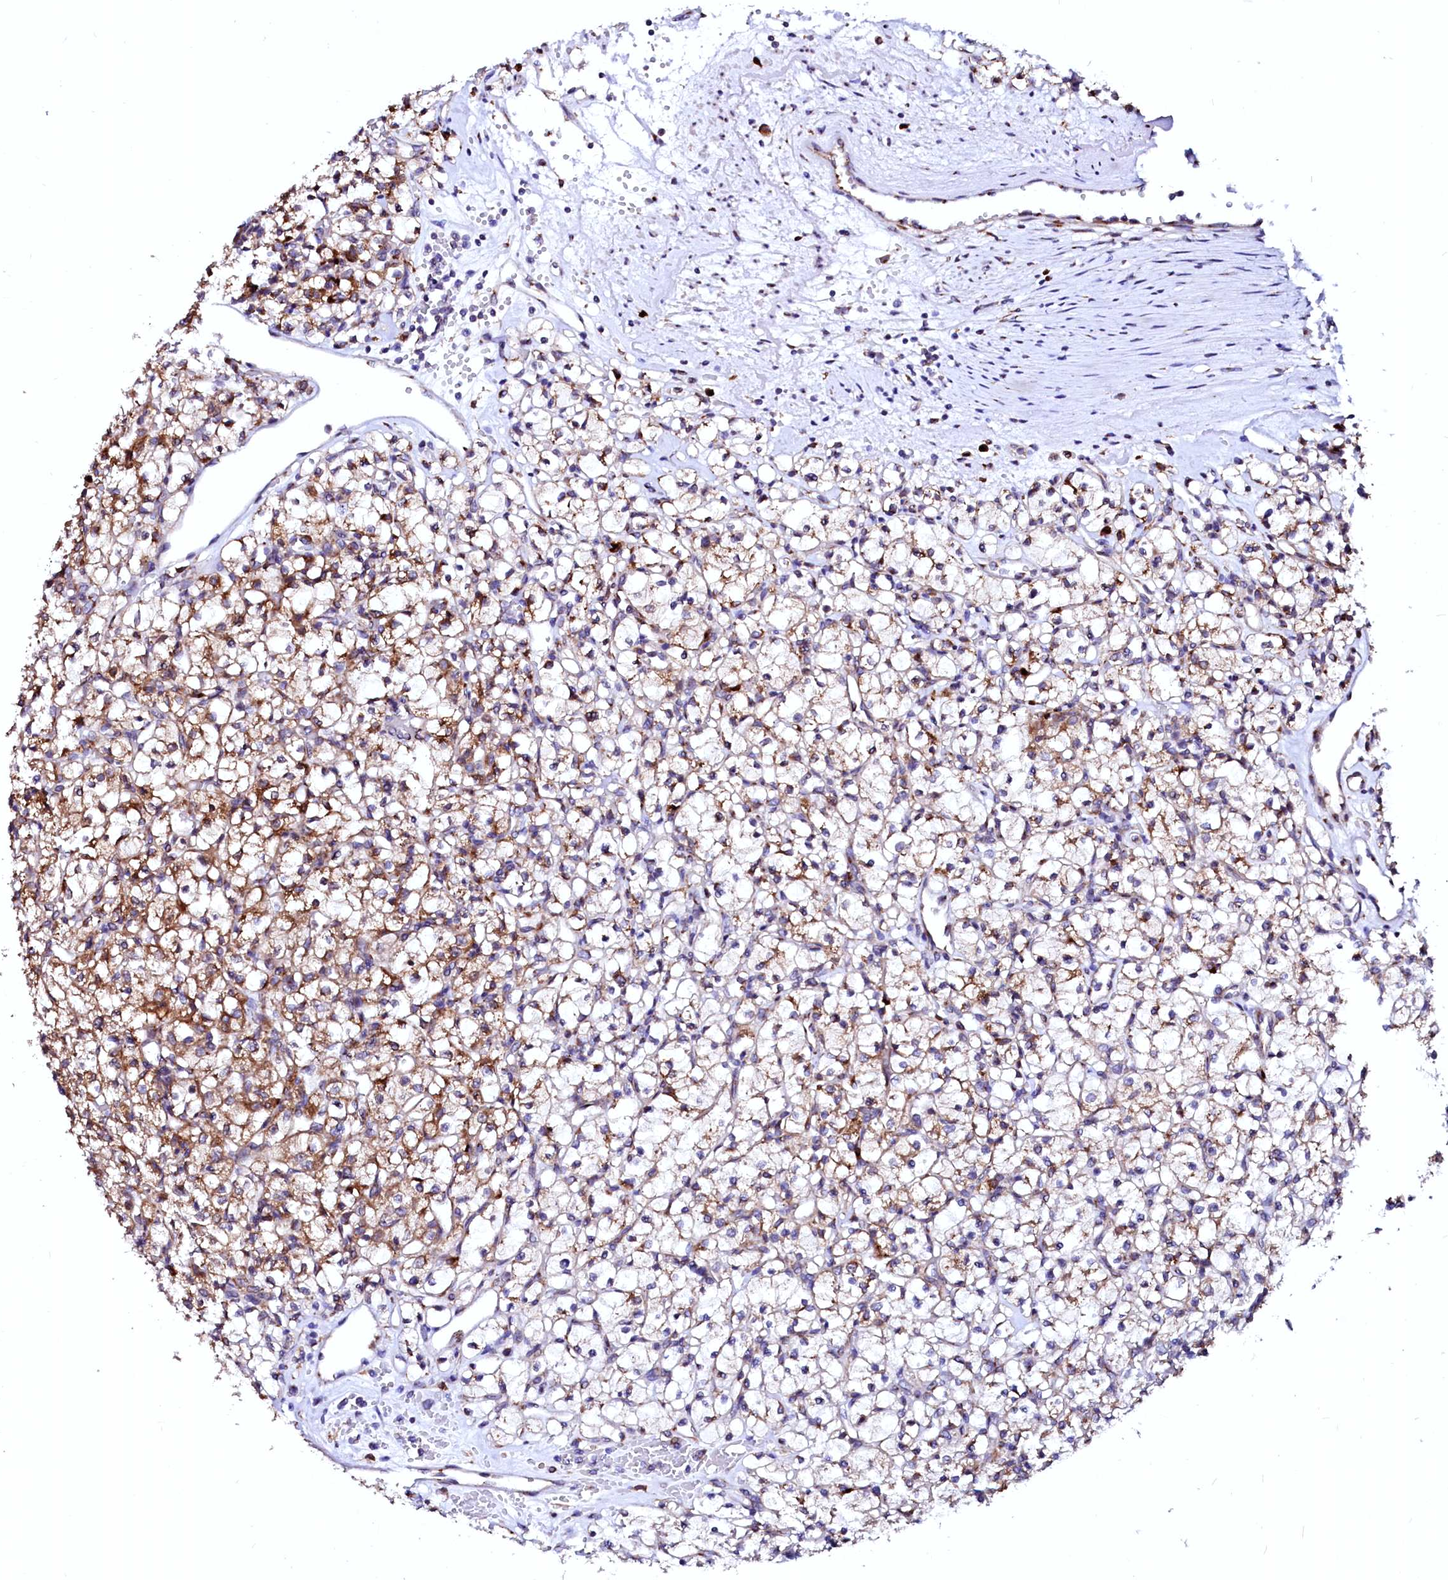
{"staining": {"intensity": "moderate", "quantity": ">75%", "location": "cytoplasmic/membranous"}, "tissue": "renal cancer", "cell_type": "Tumor cells", "image_type": "cancer", "snomed": [{"axis": "morphology", "description": "Adenocarcinoma, NOS"}, {"axis": "topography", "description": "Kidney"}], "caption": "Renal cancer (adenocarcinoma) stained for a protein reveals moderate cytoplasmic/membranous positivity in tumor cells.", "gene": "LMAN1", "patient": {"sex": "female", "age": 59}}